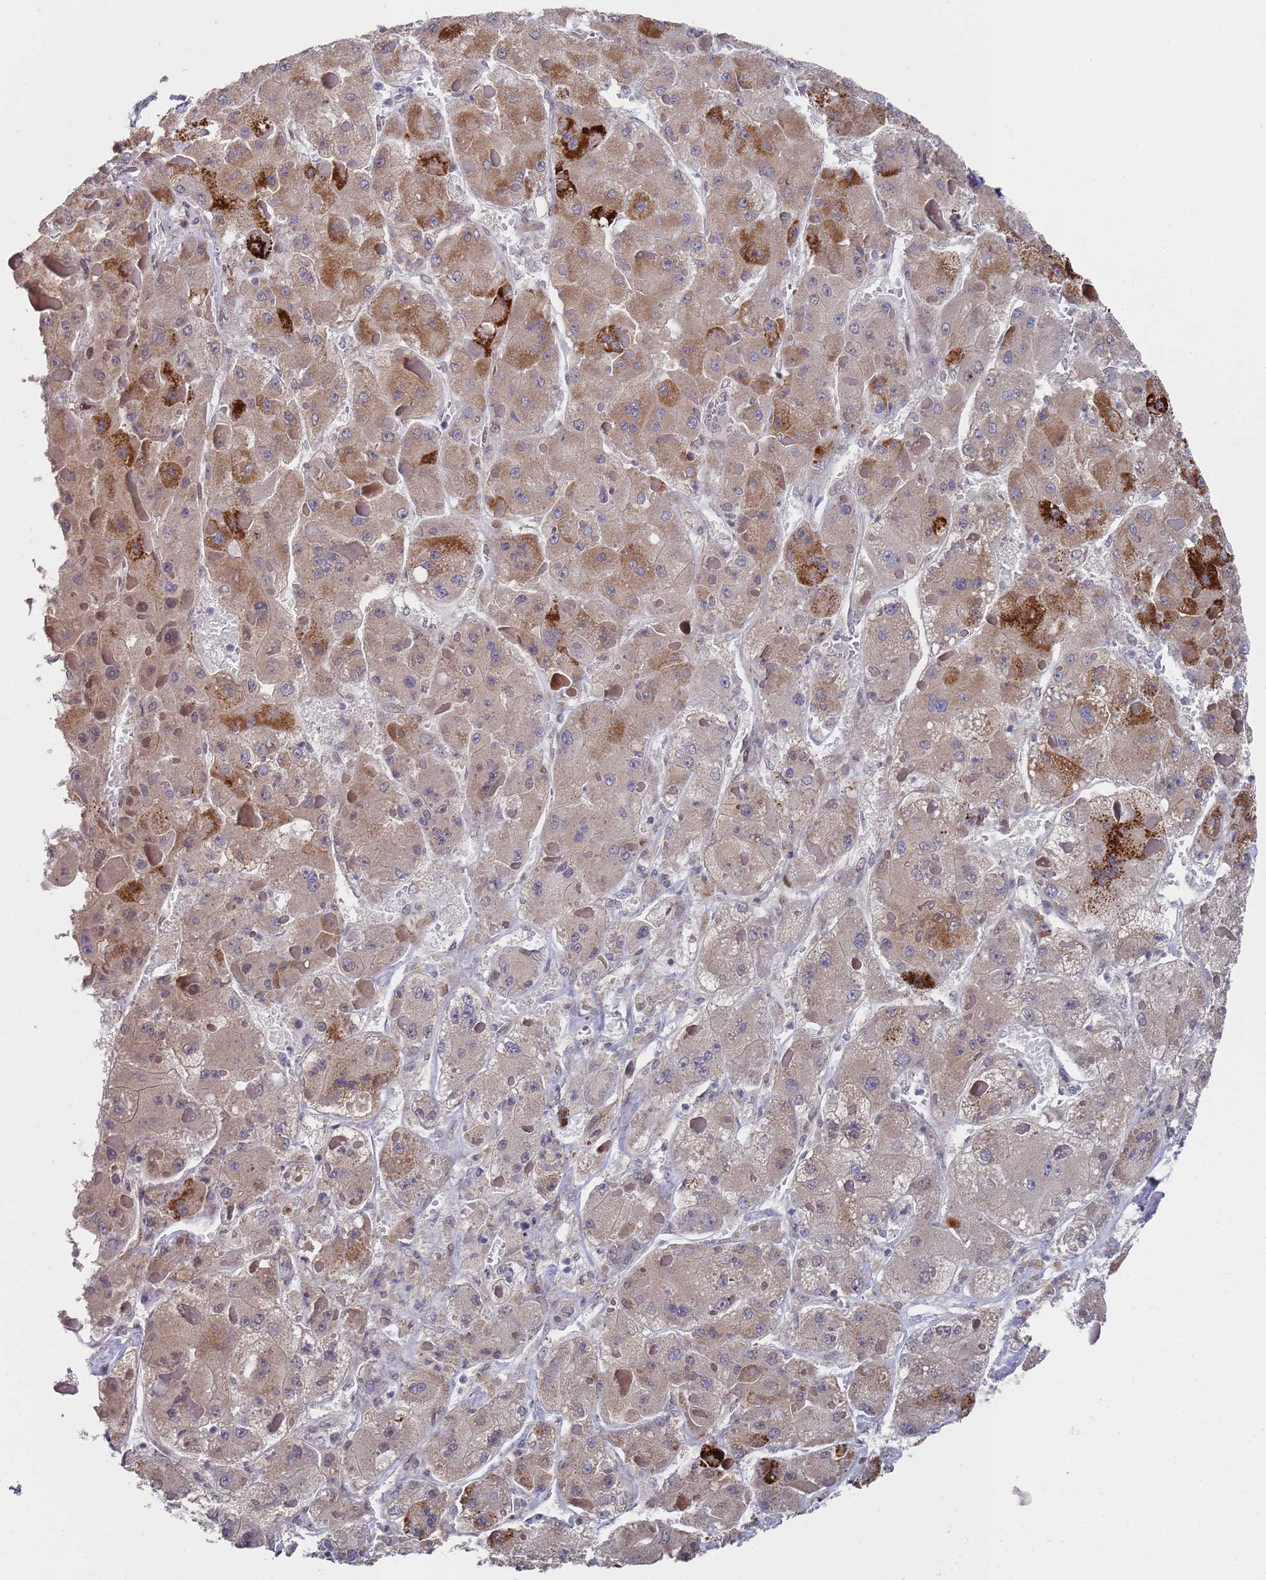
{"staining": {"intensity": "moderate", "quantity": "25%-75%", "location": "cytoplasmic/membranous,nuclear"}, "tissue": "liver cancer", "cell_type": "Tumor cells", "image_type": "cancer", "snomed": [{"axis": "morphology", "description": "Carcinoma, Hepatocellular, NOS"}, {"axis": "topography", "description": "Liver"}], "caption": "Protein staining exhibits moderate cytoplasmic/membranous and nuclear positivity in approximately 25%-75% of tumor cells in hepatocellular carcinoma (liver).", "gene": "COPS6", "patient": {"sex": "female", "age": 73}}